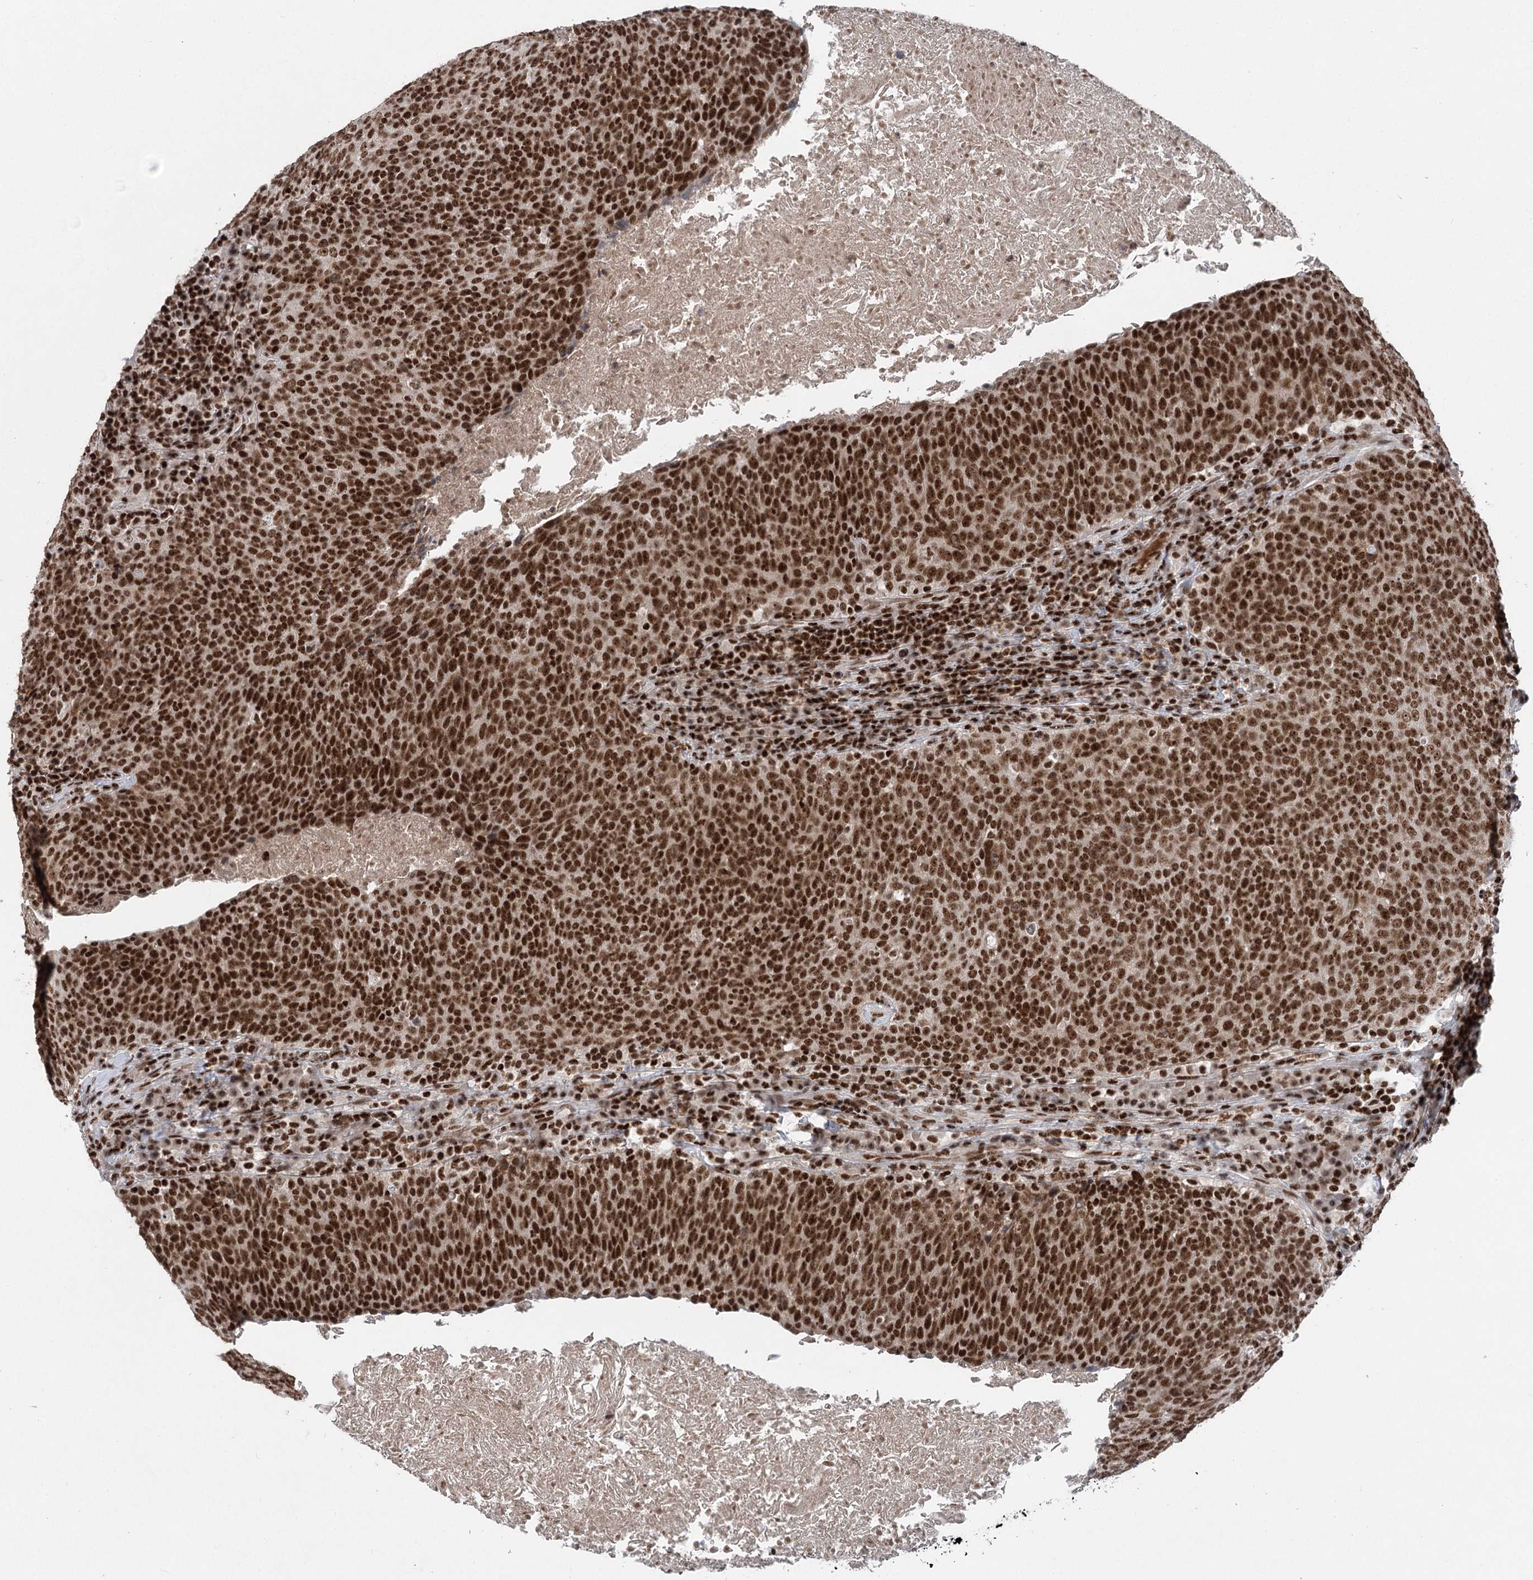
{"staining": {"intensity": "strong", "quantity": ">75%", "location": "nuclear"}, "tissue": "head and neck cancer", "cell_type": "Tumor cells", "image_type": "cancer", "snomed": [{"axis": "morphology", "description": "Squamous cell carcinoma, NOS"}, {"axis": "morphology", "description": "Squamous cell carcinoma, metastatic, NOS"}, {"axis": "topography", "description": "Lymph node"}, {"axis": "topography", "description": "Head-Neck"}], "caption": "Immunohistochemical staining of human metastatic squamous cell carcinoma (head and neck) exhibits high levels of strong nuclear protein positivity in about >75% of tumor cells.", "gene": "CGGBP1", "patient": {"sex": "male", "age": 62}}